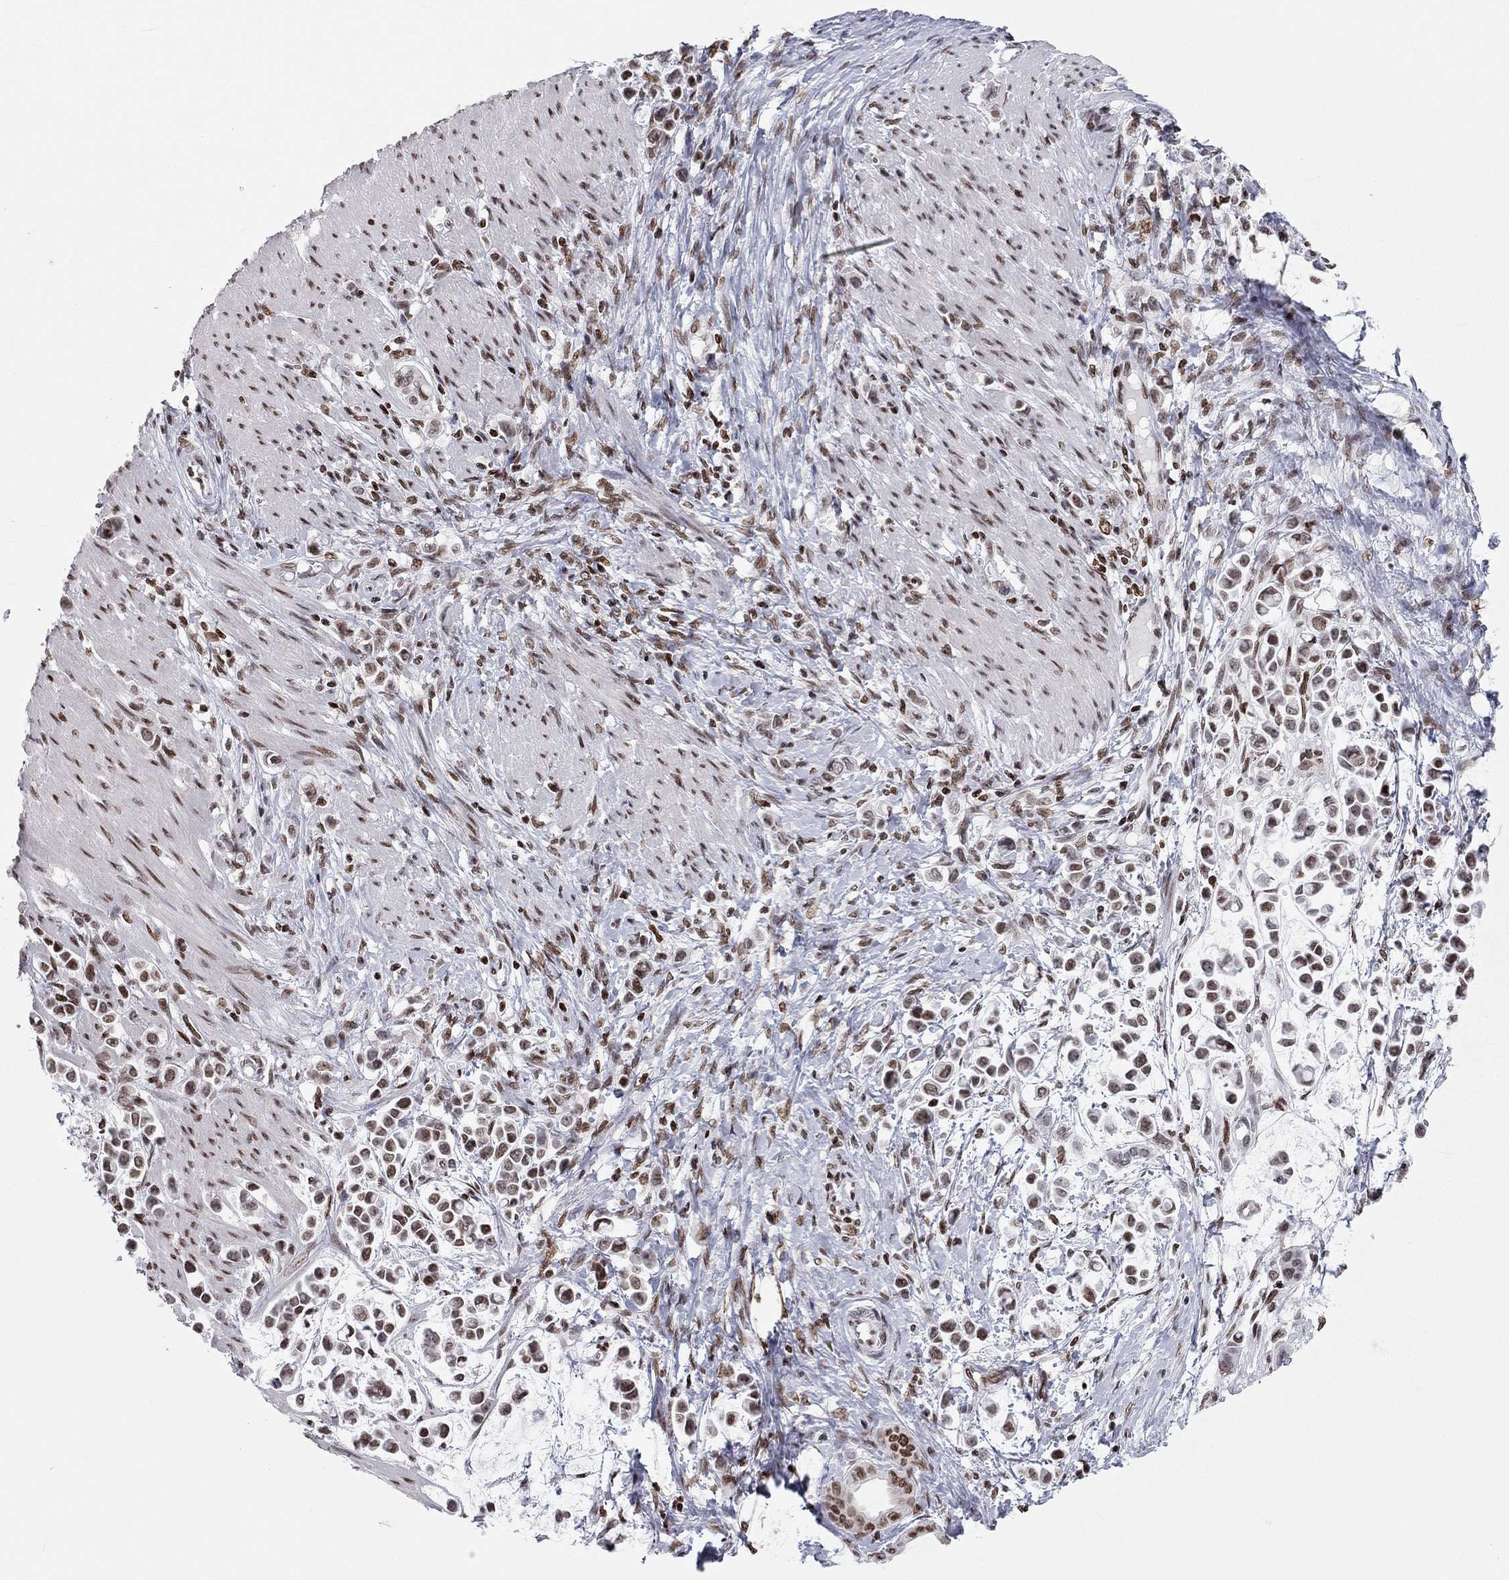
{"staining": {"intensity": "moderate", "quantity": "25%-75%", "location": "nuclear"}, "tissue": "stomach cancer", "cell_type": "Tumor cells", "image_type": "cancer", "snomed": [{"axis": "morphology", "description": "Adenocarcinoma, NOS"}, {"axis": "topography", "description": "Stomach"}], "caption": "Stomach adenocarcinoma stained for a protein reveals moderate nuclear positivity in tumor cells. The staining was performed using DAB (3,3'-diaminobenzidine) to visualize the protein expression in brown, while the nuclei were stained in blue with hematoxylin (Magnification: 20x).", "gene": "H2AX", "patient": {"sex": "male", "age": 82}}